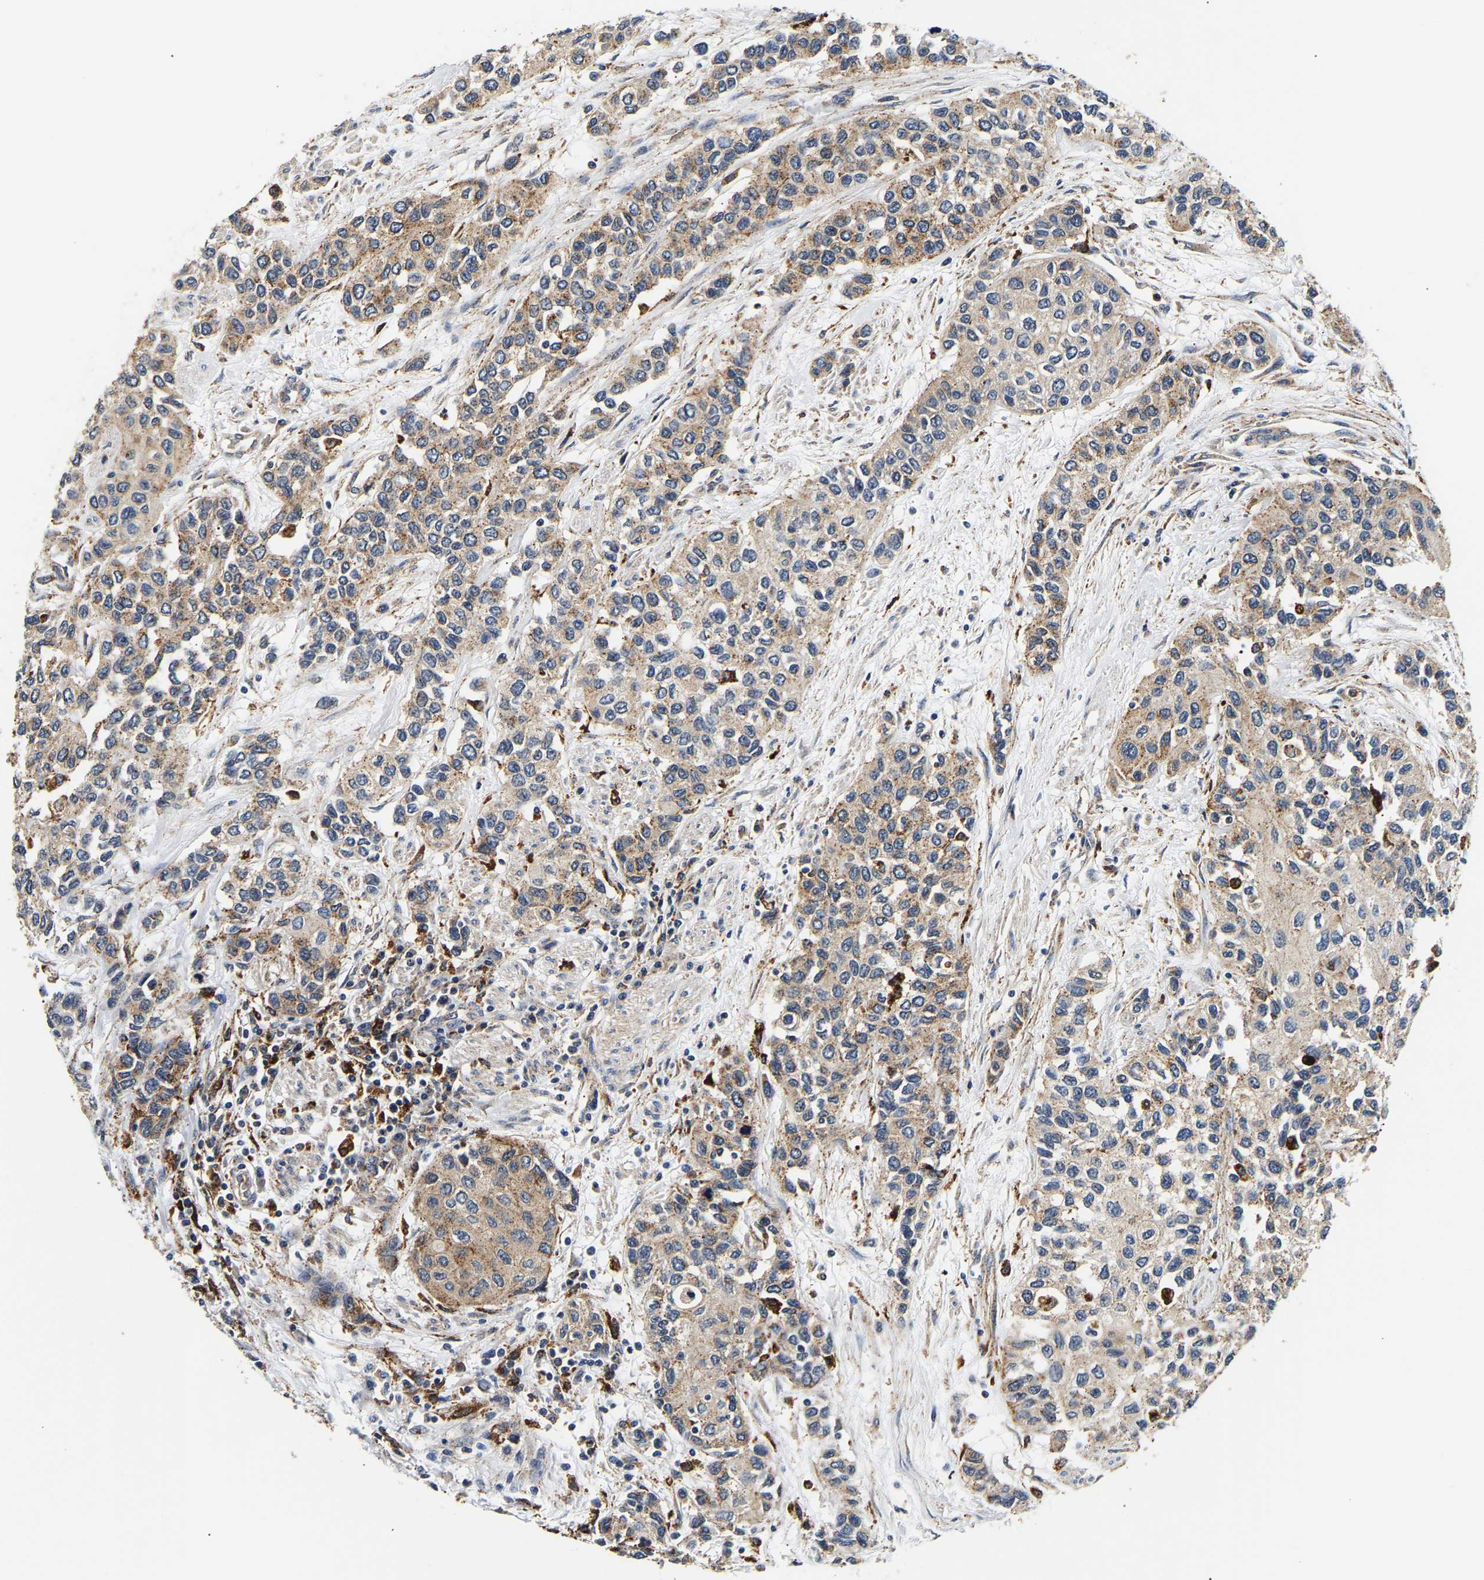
{"staining": {"intensity": "weak", "quantity": ">75%", "location": "cytoplasmic/membranous"}, "tissue": "urothelial cancer", "cell_type": "Tumor cells", "image_type": "cancer", "snomed": [{"axis": "morphology", "description": "Urothelial carcinoma, High grade"}, {"axis": "topography", "description": "Urinary bladder"}], "caption": "Tumor cells demonstrate low levels of weak cytoplasmic/membranous staining in approximately >75% of cells in human urothelial carcinoma (high-grade).", "gene": "SMU1", "patient": {"sex": "female", "age": 56}}